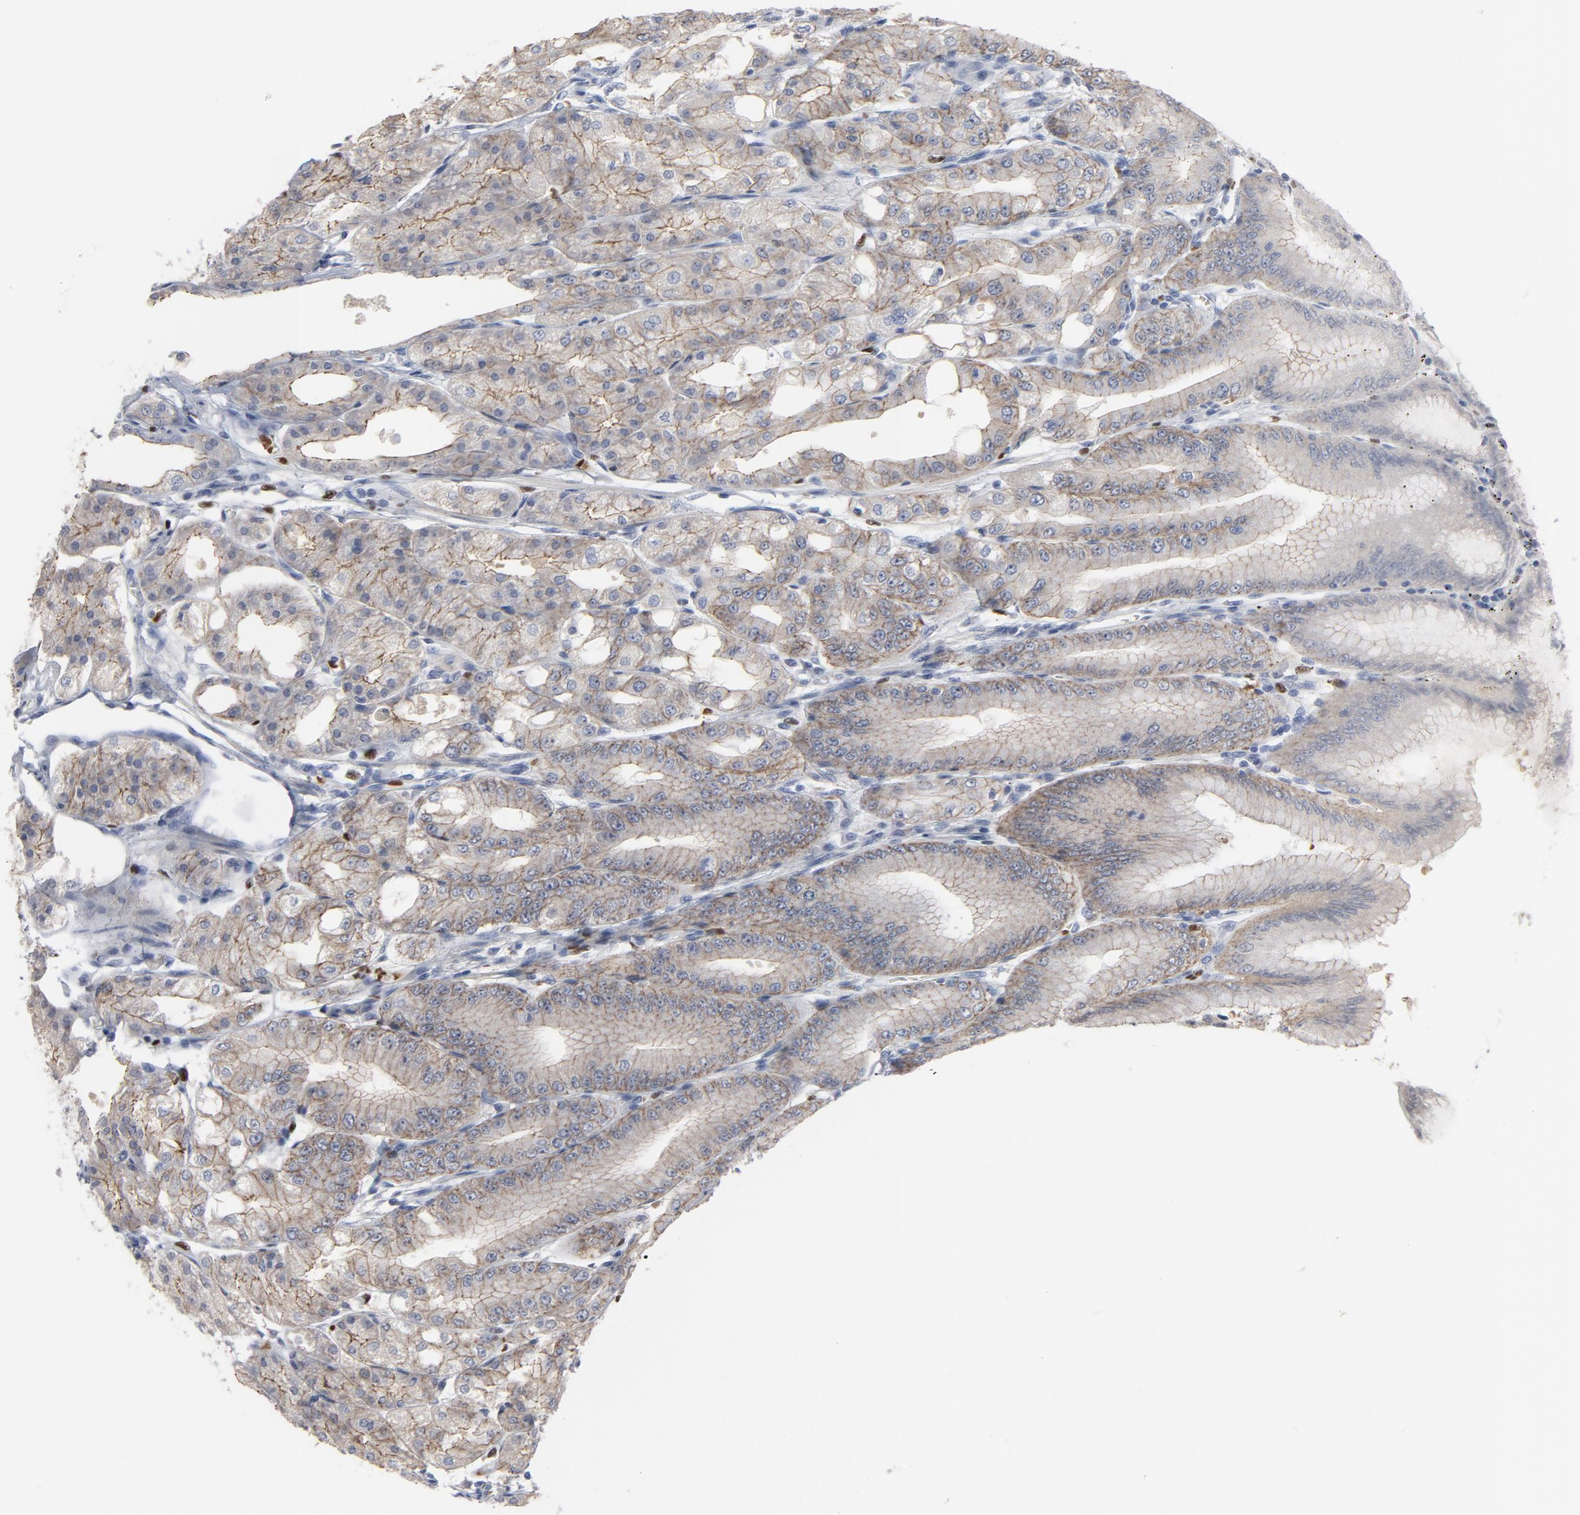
{"staining": {"intensity": "moderate", "quantity": ">75%", "location": "cytoplasmic/membranous"}, "tissue": "stomach", "cell_type": "Glandular cells", "image_type": "normal", "snomed": [{"axis": "morphology", "description": "Normal tissue, NOS"}, {"axis": "topography", "description": "Stomach, lower"}], "caption": "Moderate cytoplasmic/membranous expression is identified in approximately >75% of glandular cells in unremarkable stomach. (brown staining indicates protein expression, while blue staining denotes nuclei).", "gene": "SPI1", "patient": {"sex": "male", "age": 71}}